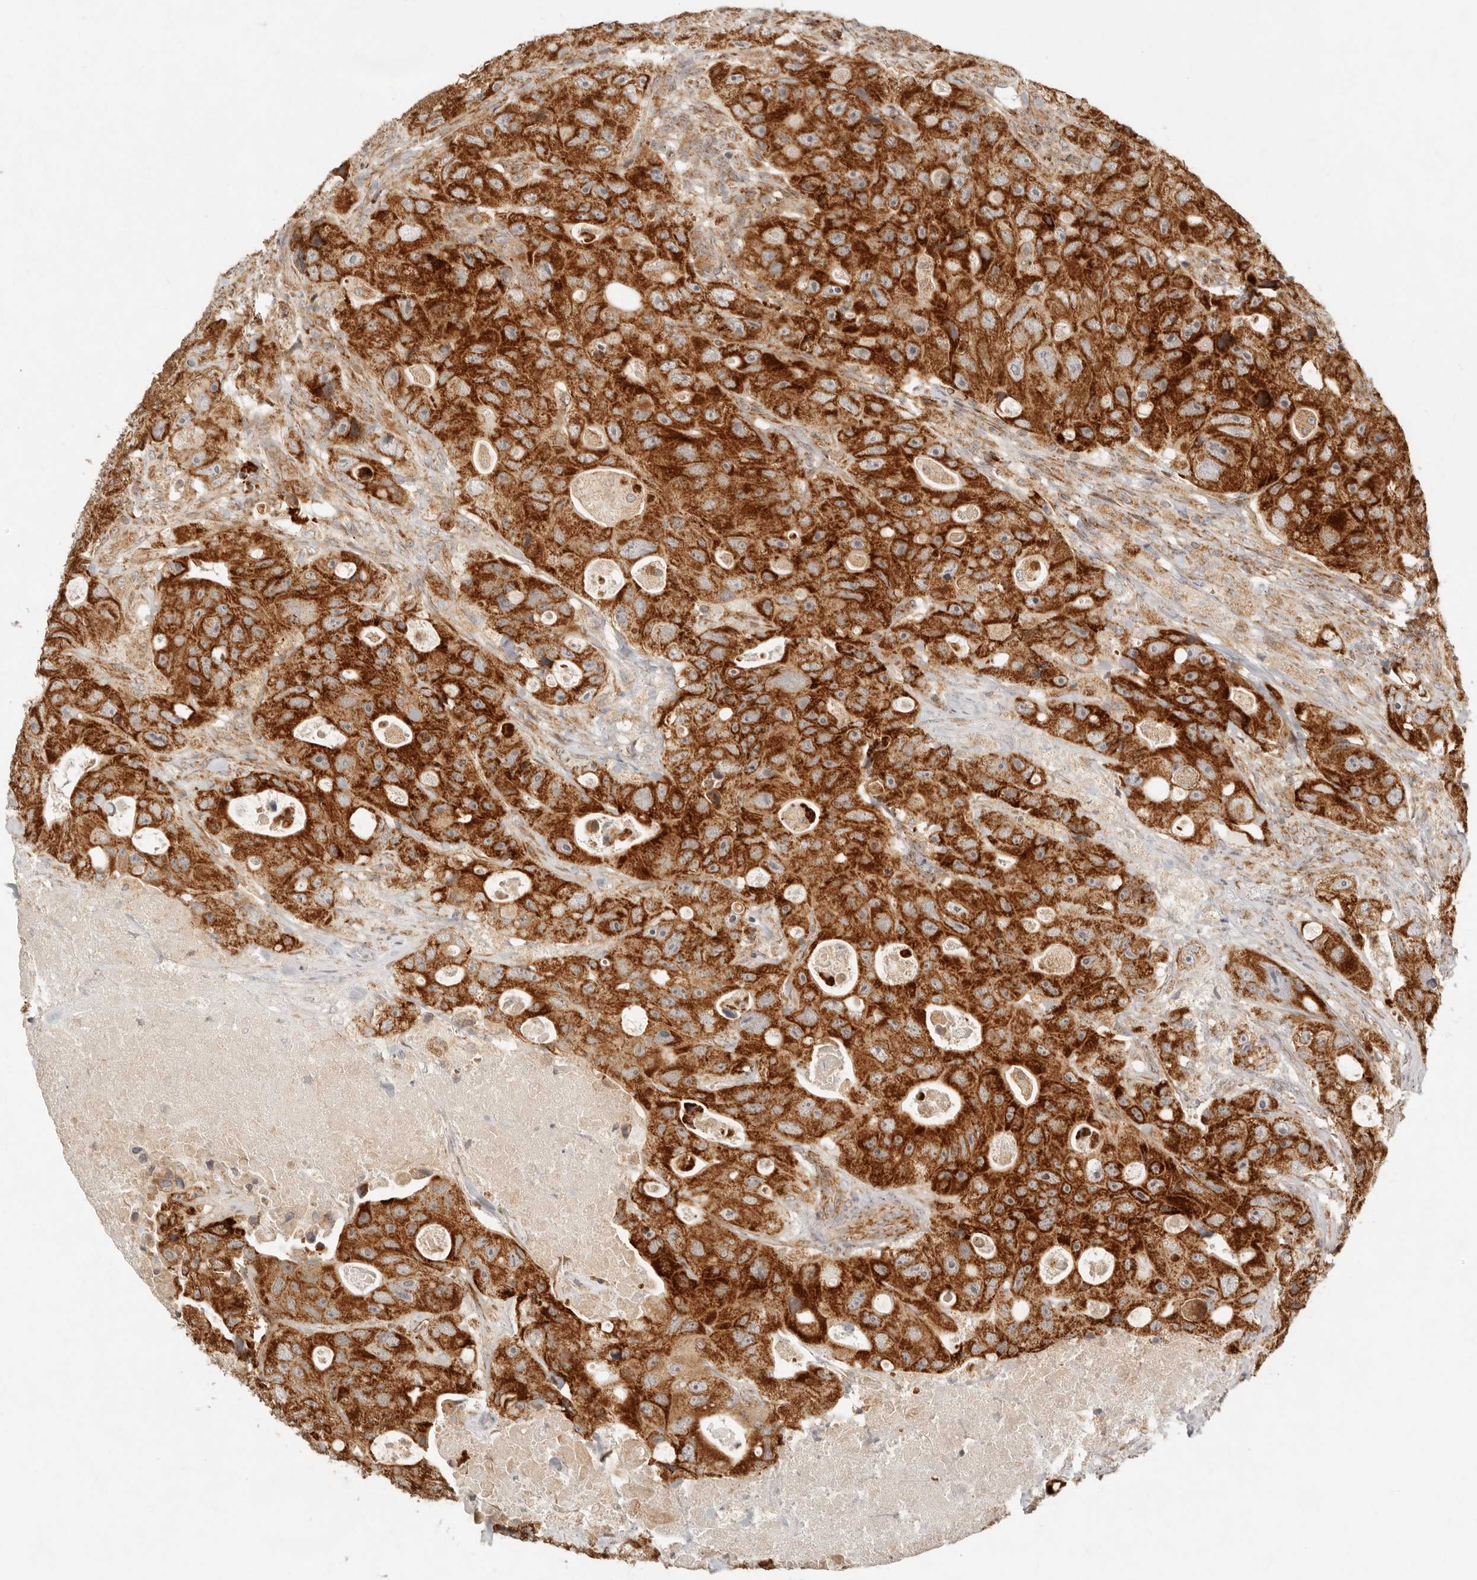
{"staining": {"intensity": "strong", "quantity": ">75%", "location": "cytoplasmic/membranous"}, "tissue": "colorectal cancer", "cell_type": "Tumor cells", "image_type": "cancer", "snomed": [{"axis": "morphology", "description": "Adenocarcinoma, NOS"}, {"axis": "topography", "description": "Colon"}], "caption": "Immunohistochemistry (DAB) staining of colorectal cancer demonstrates strong cytoplasmic/membranous protein positivity in about >75% of tumor cells. The protein is stained brown, and the nuclei are stained in blue (DAB IHC with brightfield microscopy, high magnification).", "gene": "MRPL55", "patient": {"sex": "female", "age": 46}}